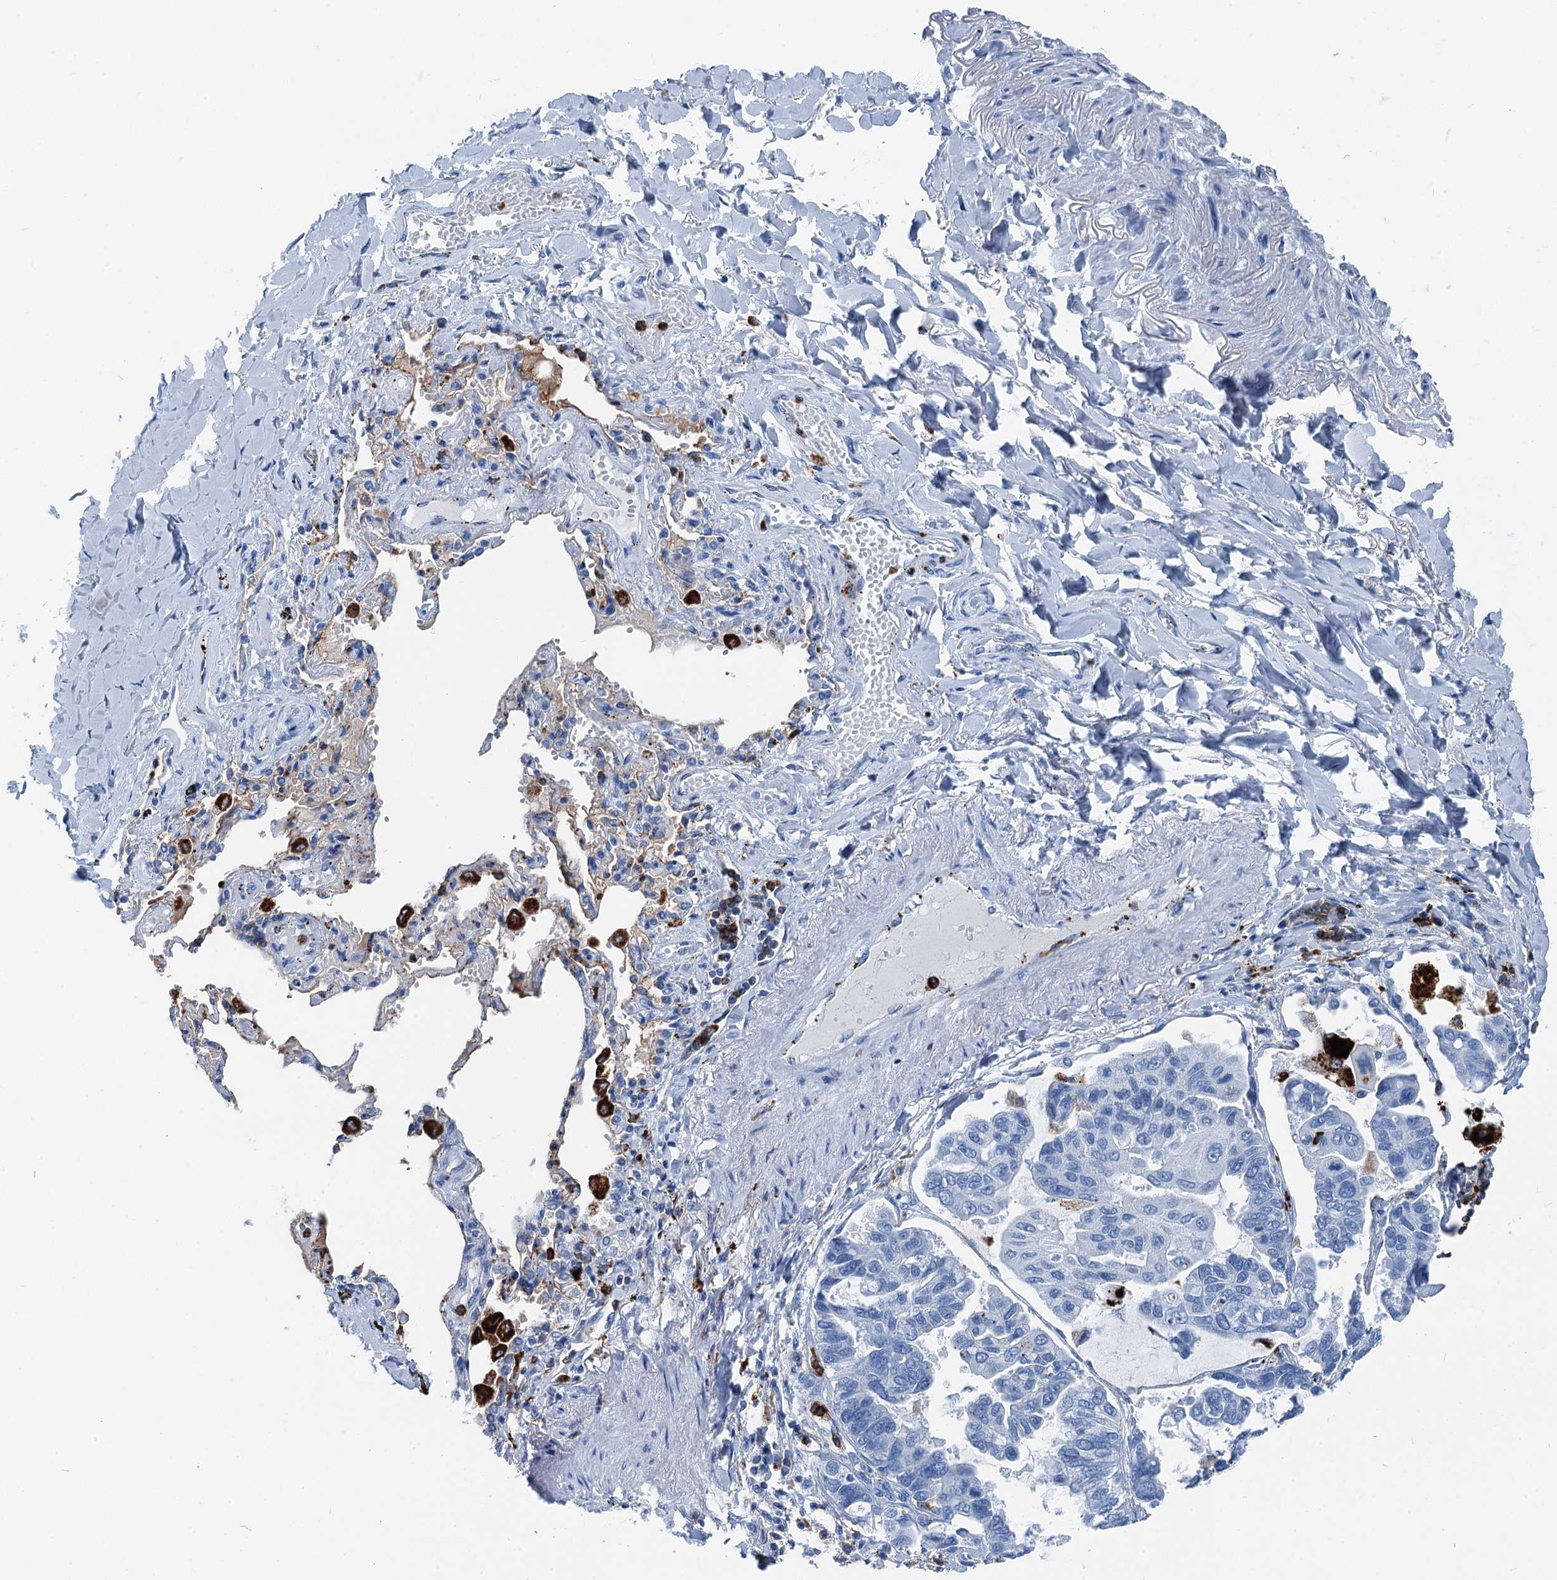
{"staining": {"intensity": "negative", "quantity": "none", "location": "none"}, "tissue": "lung cancer", "cell_type": "Tumor cells", "image_type": "cancer", "snomed": [{"axis": "morphology", "description": "Adenocarcinoma, NOS"}, {"axis": "topography", "description": "Lung"}], "caption": "This photomicrograph is of lung adenocarcinoma stained with immunohistochemistry (IHC) to label a protein in brown with the nuclei are counter-stained blue. There is no staining in tumor cells. (DAB (3,3'-diaminobenzidine) immunohistochemistry with hematoxylin counter stain).", "gene": "PLAC8", "patient": {"sex": "male", "age": 64}}